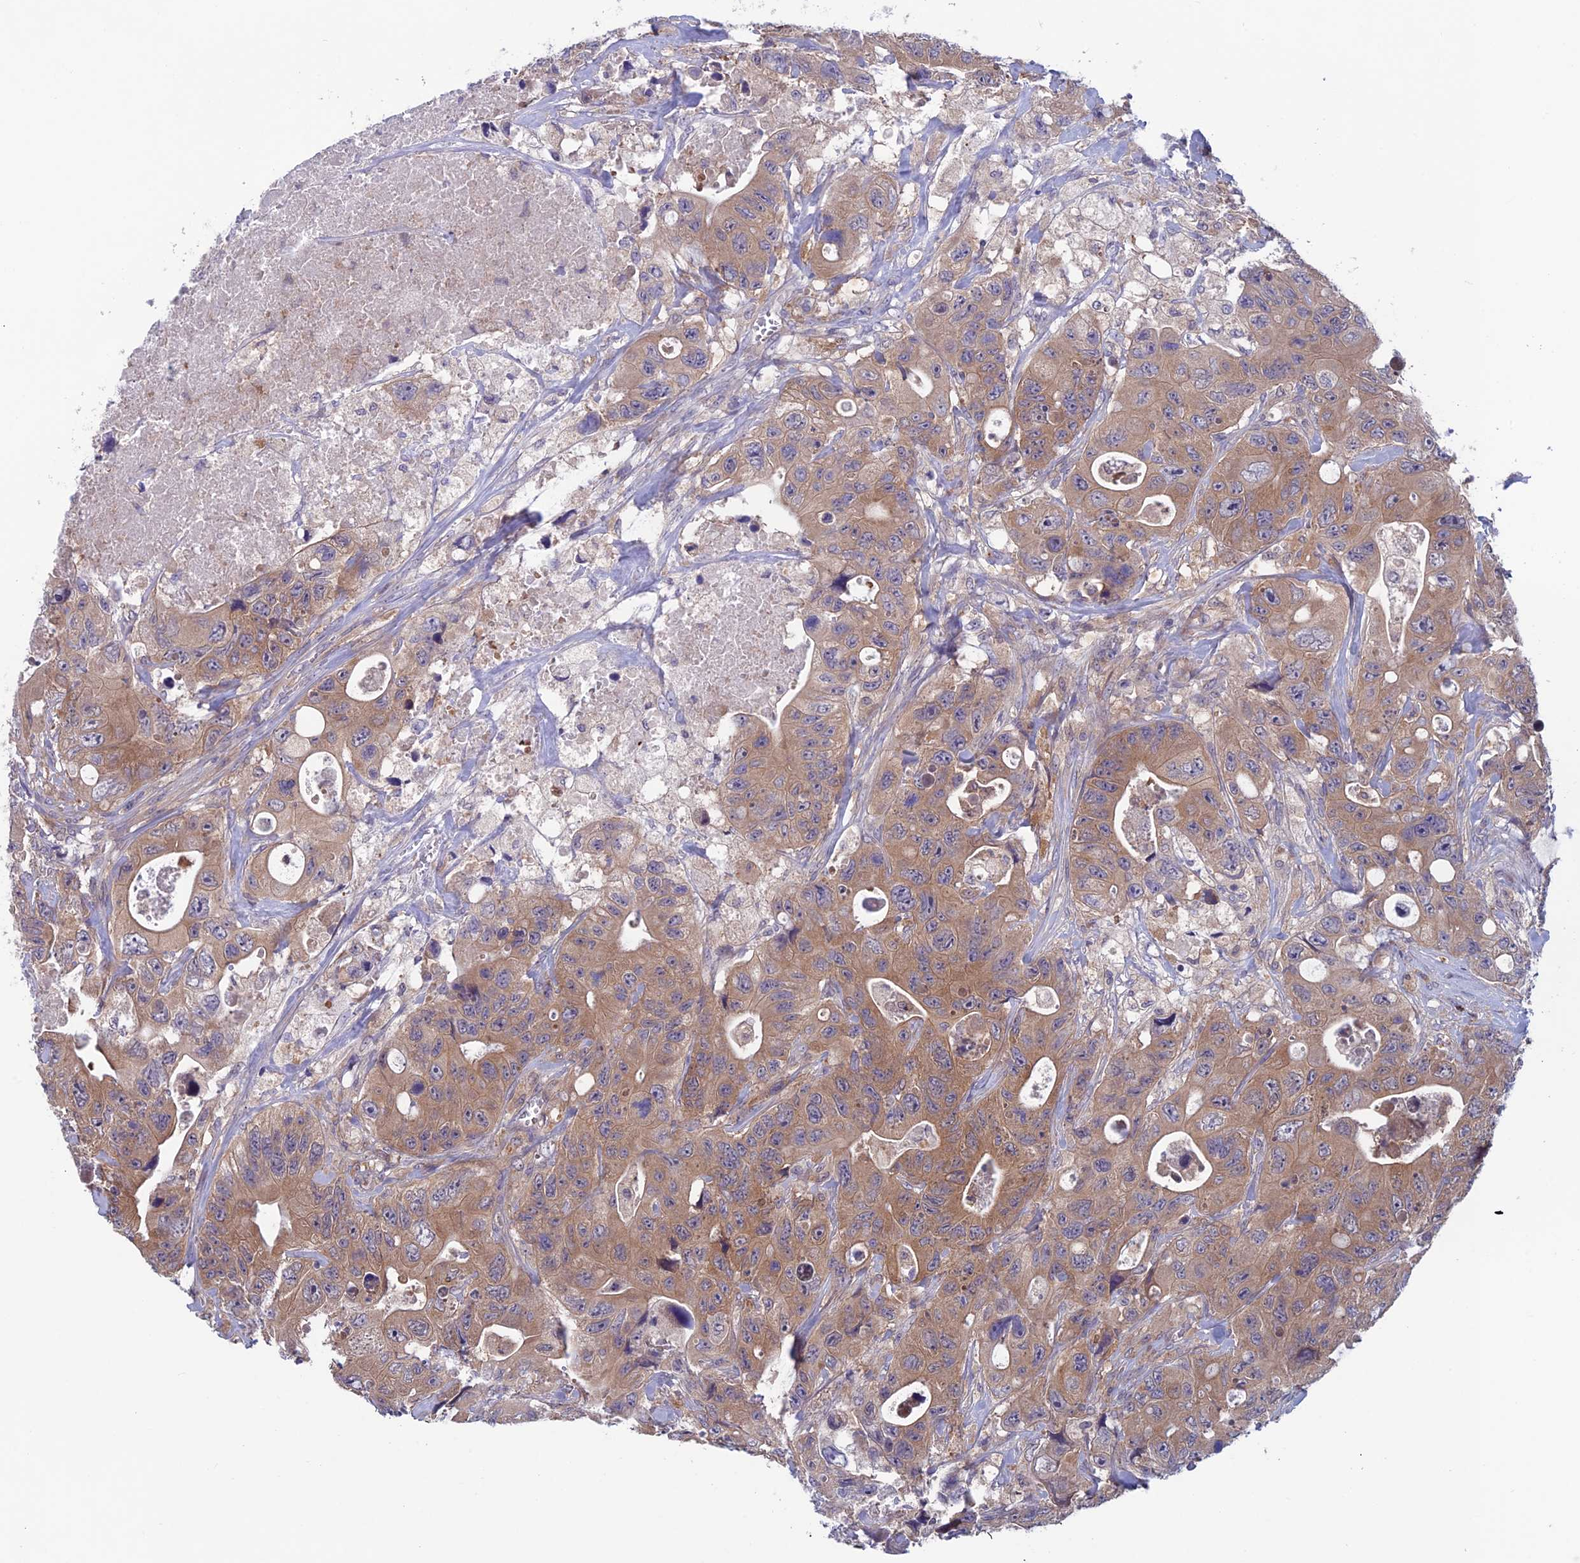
{"staining": {"intensity": "moderate", "quantity": ">75%", "location": "cytoplasmic/membranous"}, "tissue": "colorectal cancer", "cell_type": "Tumor cells", "image_type": "cancer", "snomed": [{"axis": "morphology", "description": "Adenocarcinoma, NOS"}, {"axis": "topography", "description": "Colon"}], "caption": "Immunohistochemistry (DAB (3,3'-diaminobenzidine)) staining of human colorectal cancer (adenocarcinoma) displays moderate cytoplasmic/membranous protein positivity in about >75% of tumor cells. (DAB IHC with brightfield microscopy, high magnification).", "gene": "MAST2", "patient": {"sex": "female", "age": 46}}